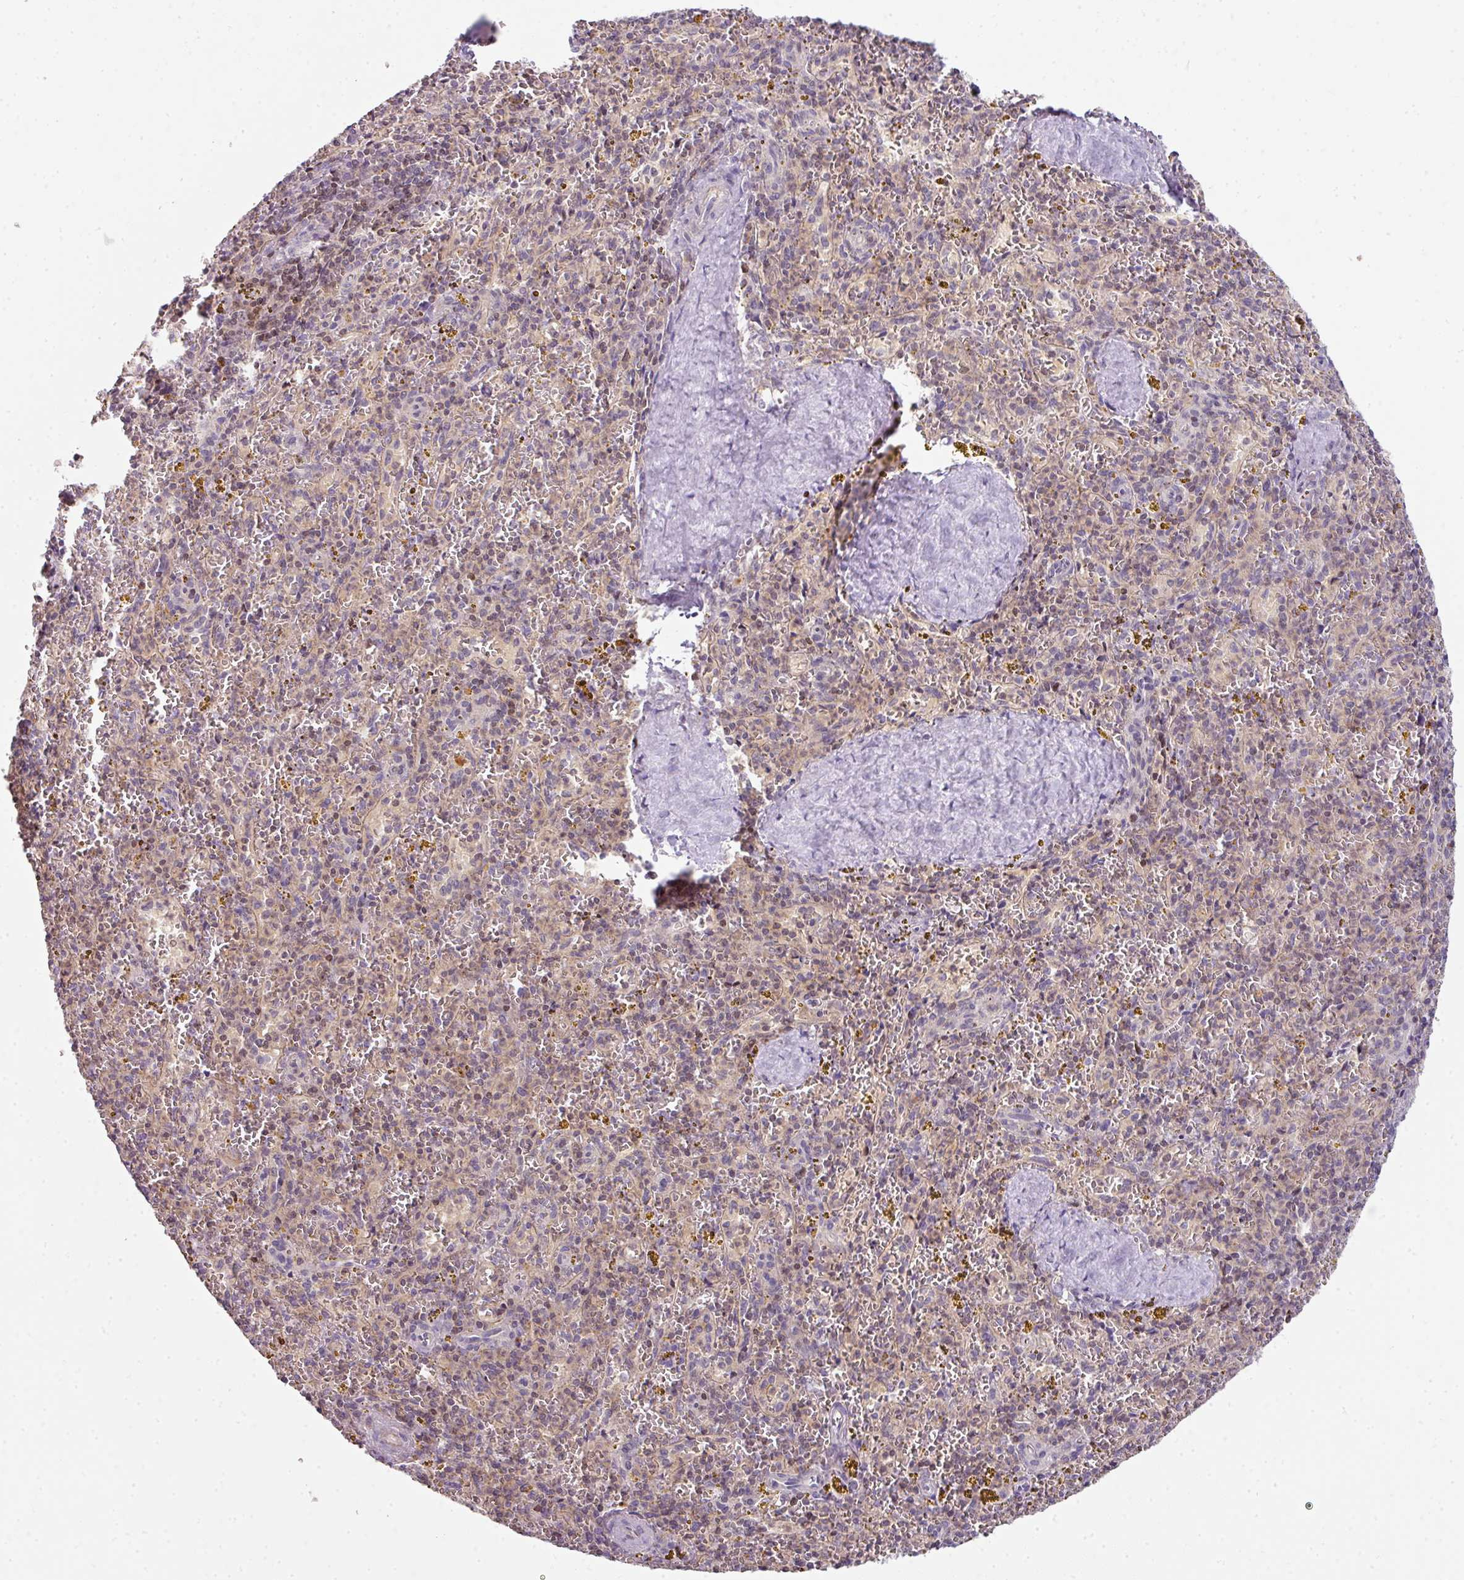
{"staining": {"intensity": "weak", "quantity": "<25%", "location": "nuclear"}, "tissue": "spleen", "cell_type": "Cells in red pulp", "image_type": "normal", "snomed": [{"axis": "morphology", "description": "Normal tissue, NOS"}, {"axis": "topography", "description": "Spleen"}], "caption": "Immunohistochemistry image of unremarkable spleen: human spleen stained with DAB (3,3'-diaminobenzidine) demonstrates no significant protein staining in cells in red pulp.", "gene": "STAT5A", "patient": {"sex": "male", "age": 57}}